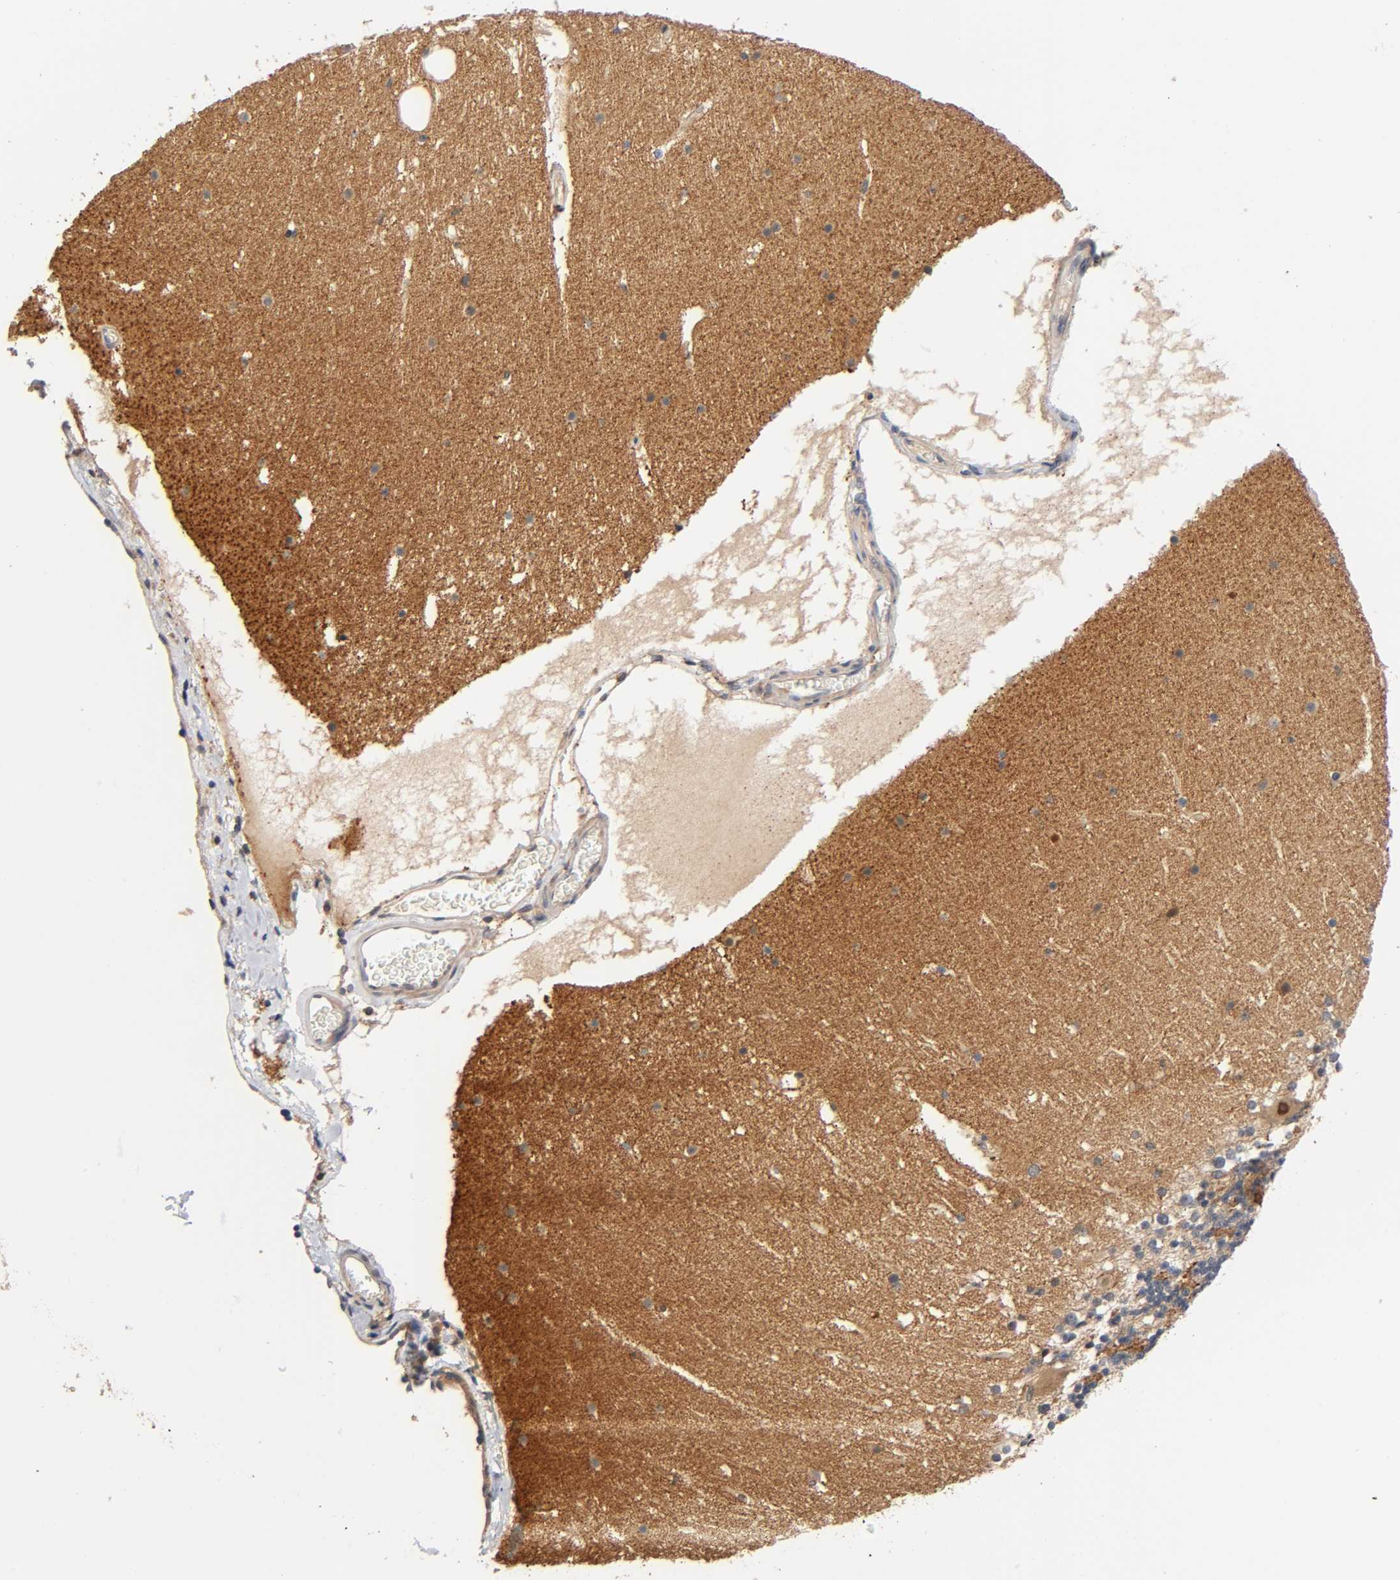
{"staining": {"intensity": "moderate", "quantity": ">75%", "location": "cytoplasmic/membranous"}, "tissue": "cerebellum", "cell_type": "Cells in granular layer", "image_type": "normal", "snomed": [{"axis": "morphology", "description": "Normal tissue, NOS"}, {"axis": "topography", "description": "Cerebellum"}], "caption": "Cerebellum stained with immunohistochemistry reveals moderate cytoplasmic/membranous expression in about >75% of cells in granular layer.", "gene": "PRKAB1", "patient": {"sex": "female", "age": 19}}